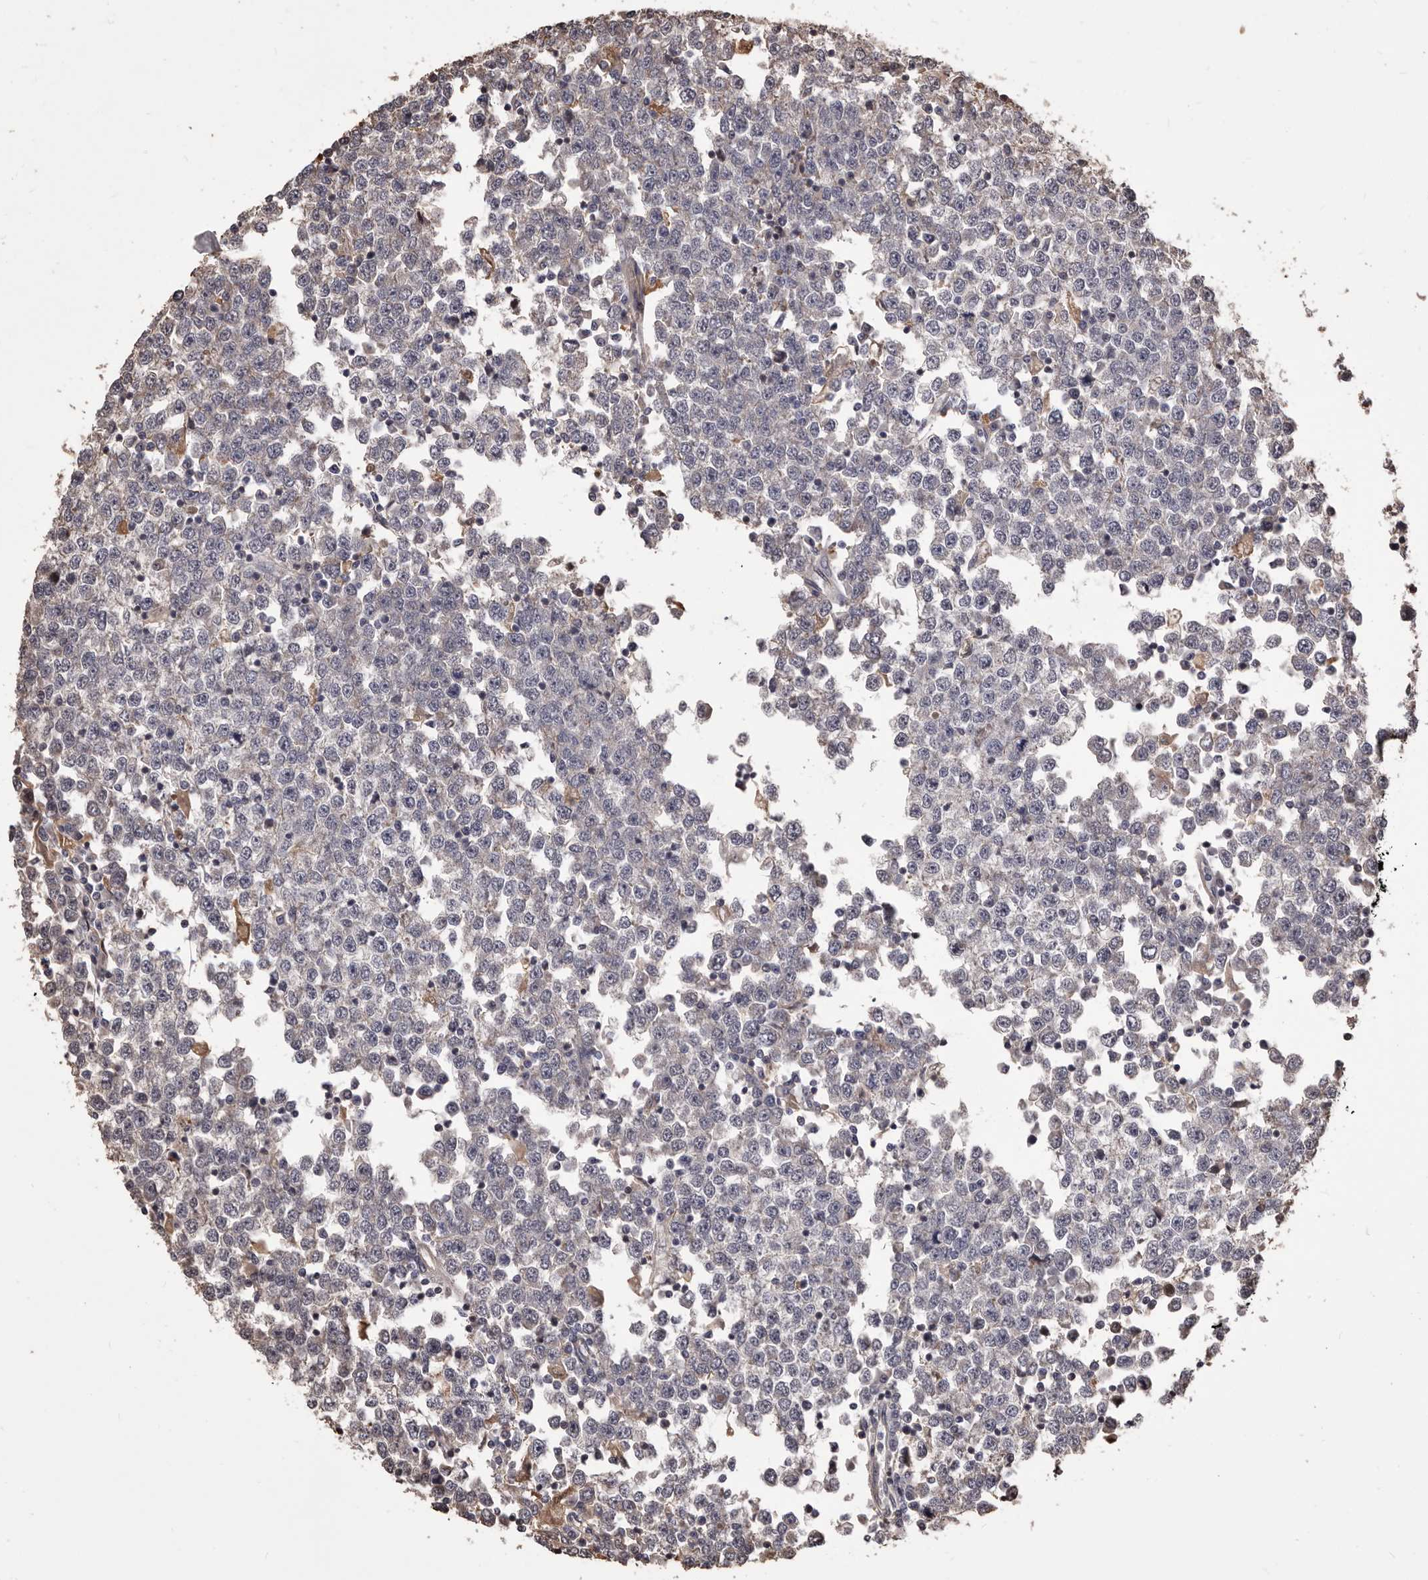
{"staining": {"intensity": "negative", "quantity": "none", "location": "none"}, "tissue": "testis cancer", "cell_type": "Tumor cells", "image_type": "cancer", "snomed": [{"axis": "morphology", "description": "Seminoma, NOS"}, {"axis": "topography", "description": "Testis"}], "caption": "This is a photomicrograph of immunohistochemistry (IHC) staining of testis cancer (seminoma), which shows no expression in tumor cells.", "gene": "ALPK1", "patient": {"sex": "male", "age": 65}}